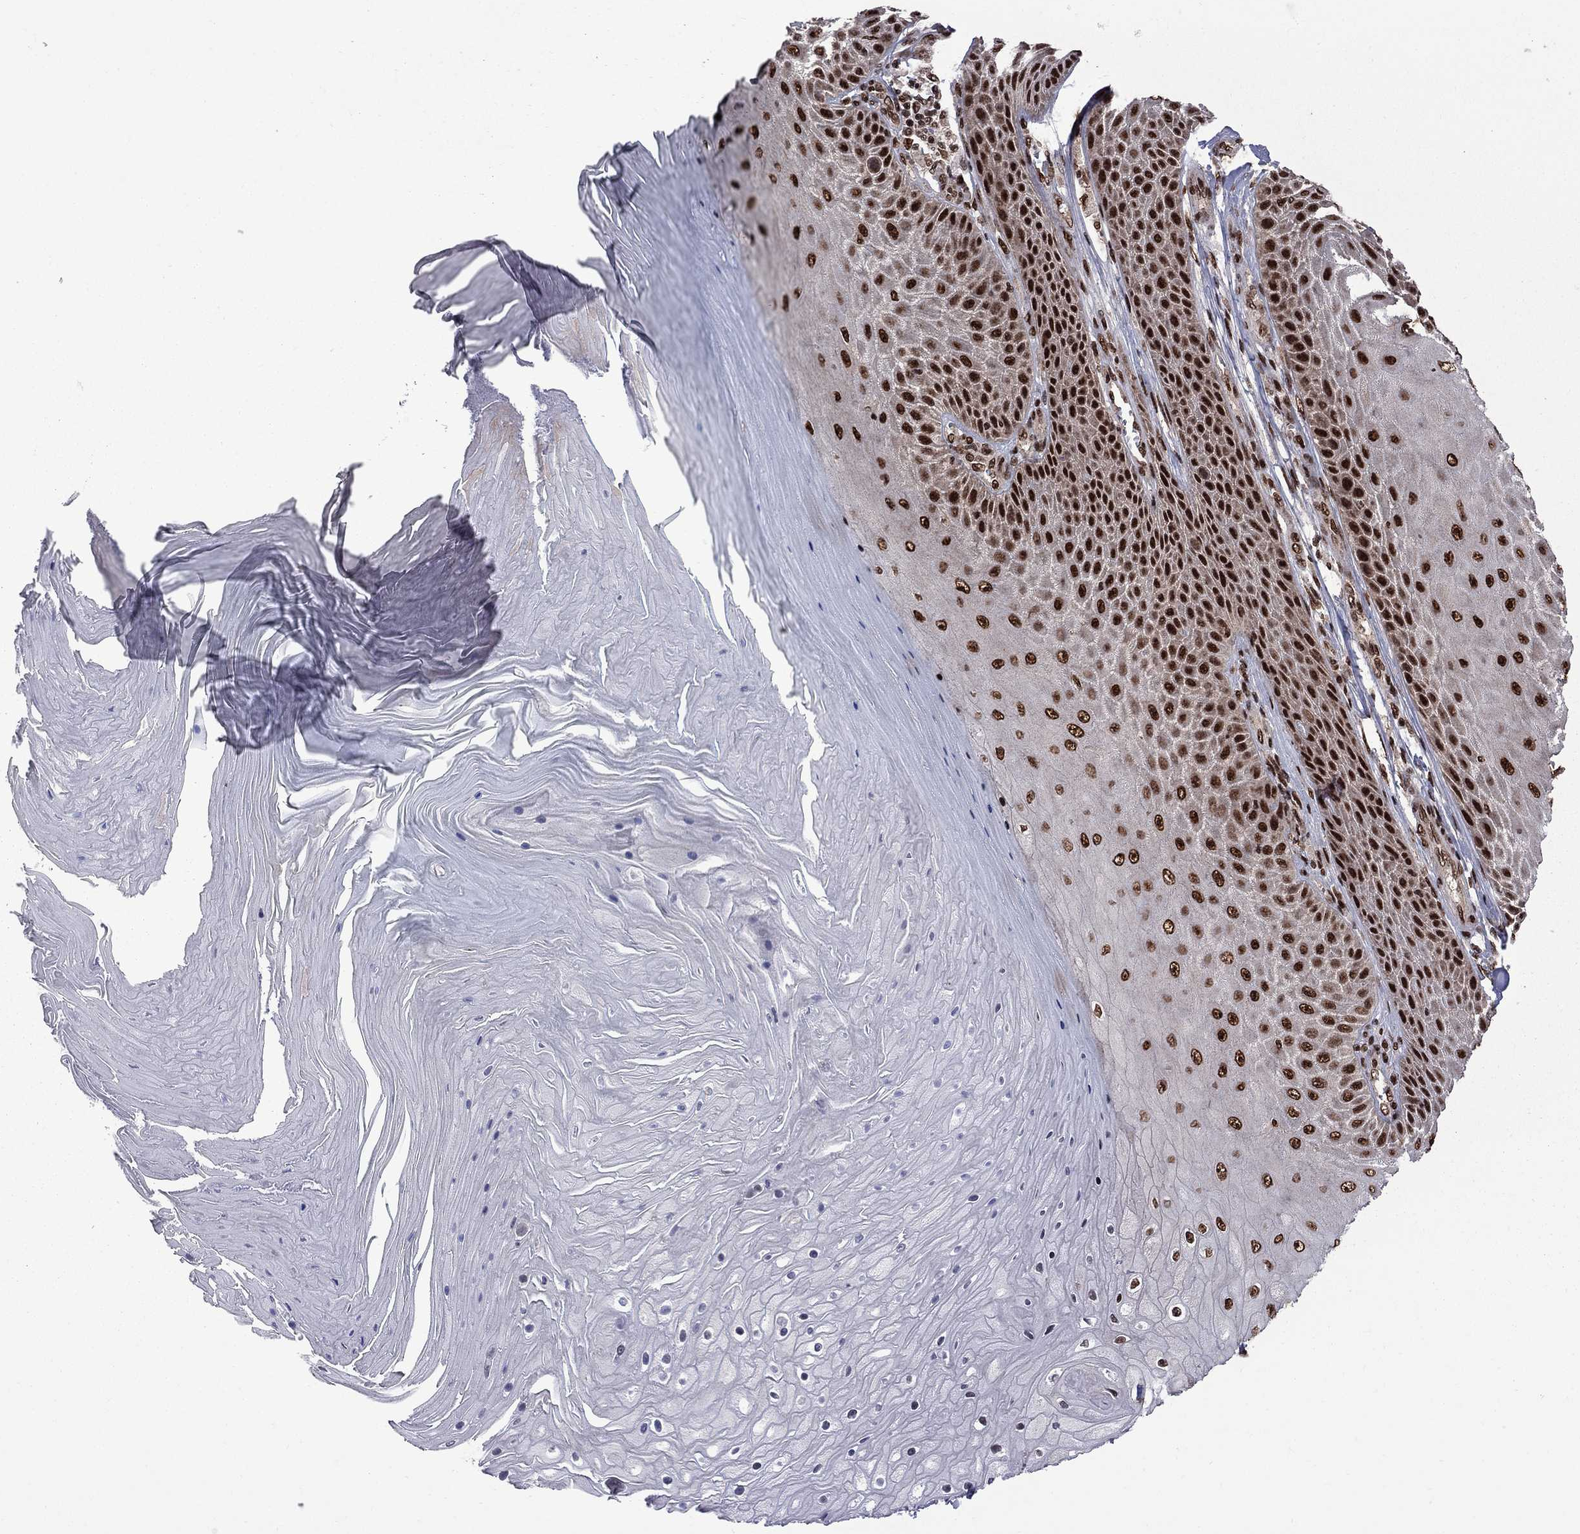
{"staining": {"intensity": "strong", "quantity": ">75%", "location": "nuclear"}, "tissue": "skin cancer", "cell_type": "Tumor cells", "image_type": "cancer", "snomed": [{"axis": "morphology", "description": "Squamous cell carcinoma, NOS"}, {"axis": "topography", "description": "Skin"}], "caption": "A brown stain highlights strong nuclear positivity of a protein in human skin cancer tumor cells.", "gene": "MED25", "patient": {"sex": "male", "age": 62}}